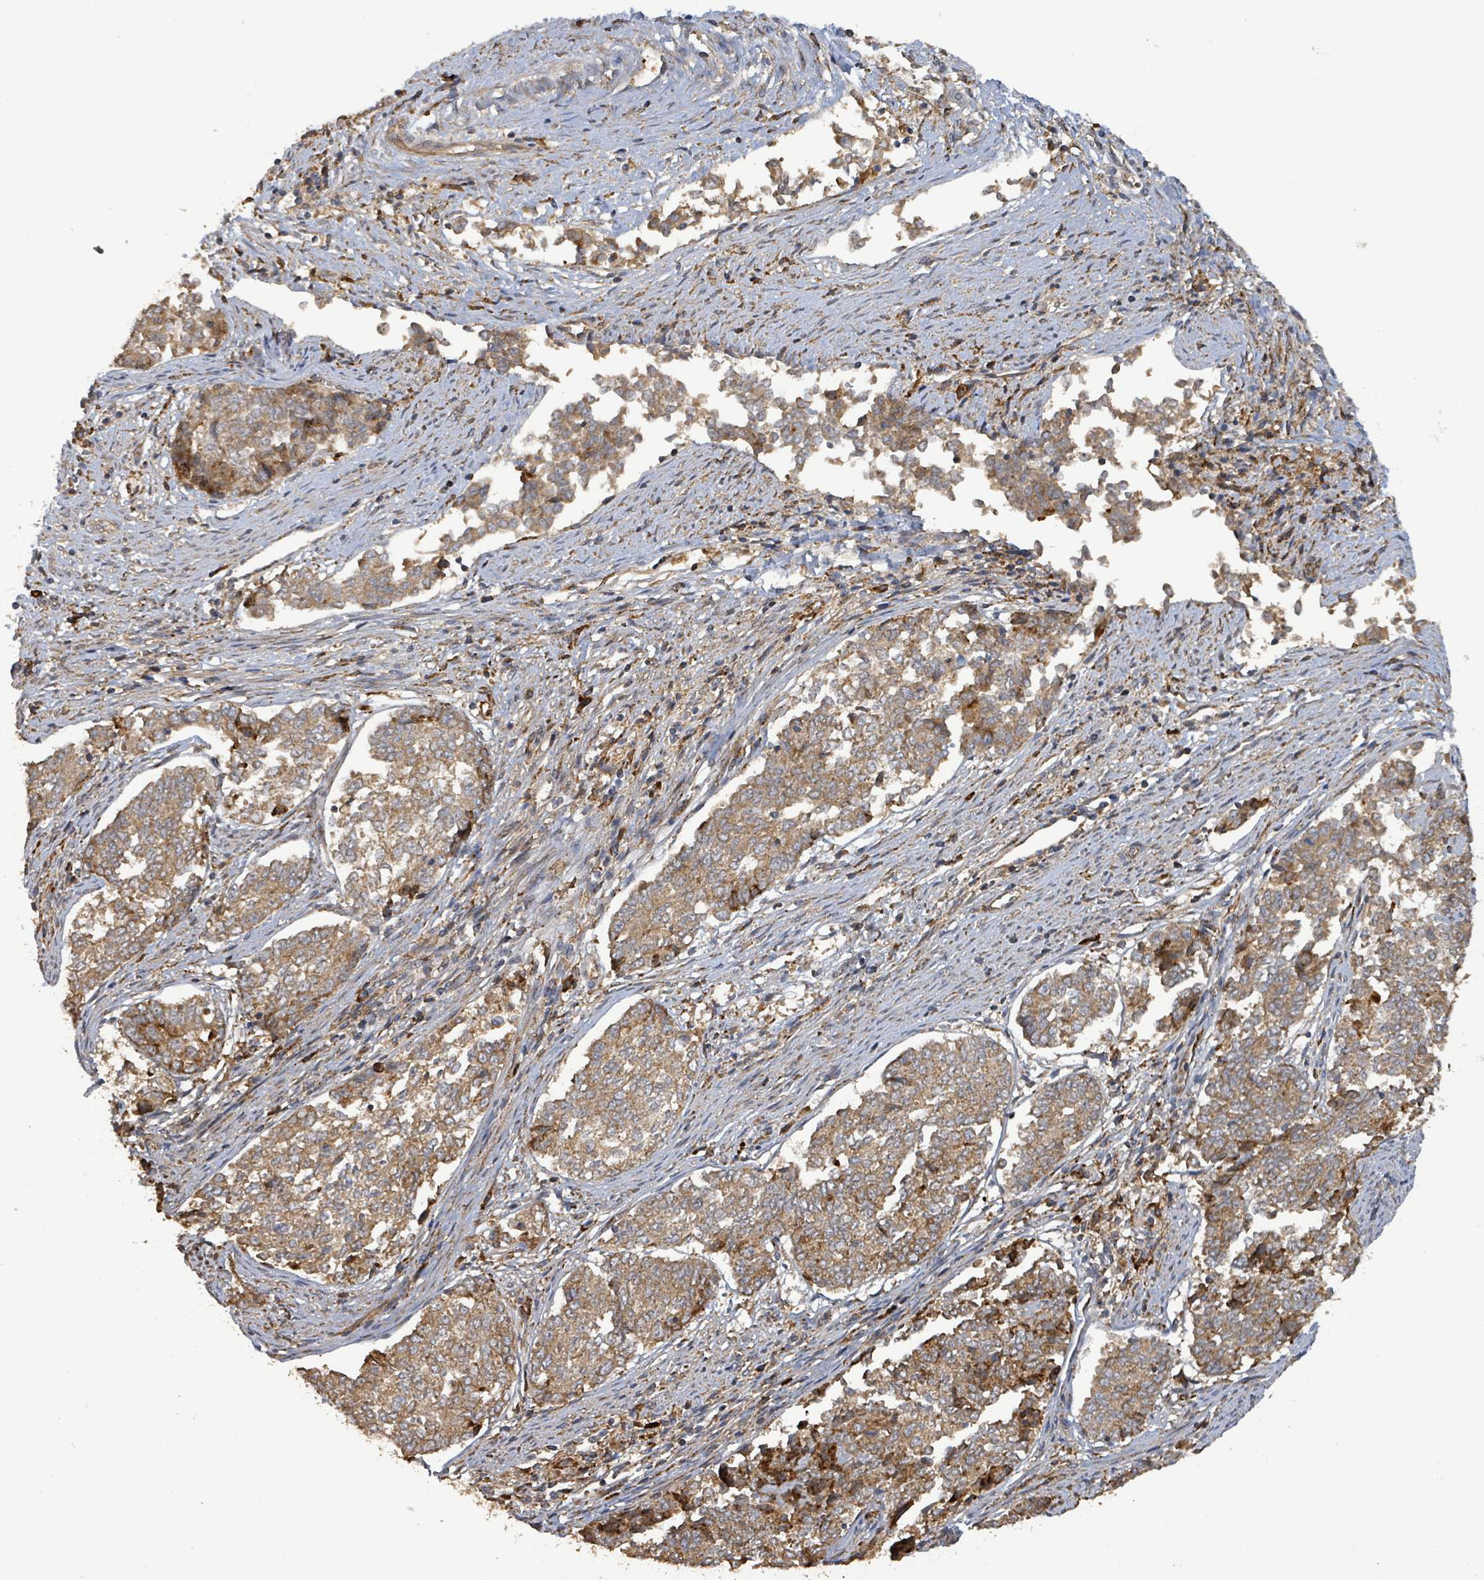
{"staining": {"intensity": "moderate", "quantity": ">75%", "location": "cytoplasmic/membranous"}, "tissue": "endometrial cancer", "cell_type": "Tumor cells", "image_type": "cancer", "snomed": [{"axis": "morphology", "description": "Adenocarcinoma, NOS"}, {"axis": "topography", "description": "Endometrium"}], "caption": "Immunohistochemical staining of human endometrial cancer (adenocarcinoma) displays medium levels of moderate cytoplasmic/membranous staining in about >75% of tumor cells. (Stains: DAB (3,3'-diaminobenzidine) in brown, nuclei in blue, Microscopy: brightfield microscopy at high magnification).", "gene": "STARD4", "patient": {"sex": "female", "age": 80}}